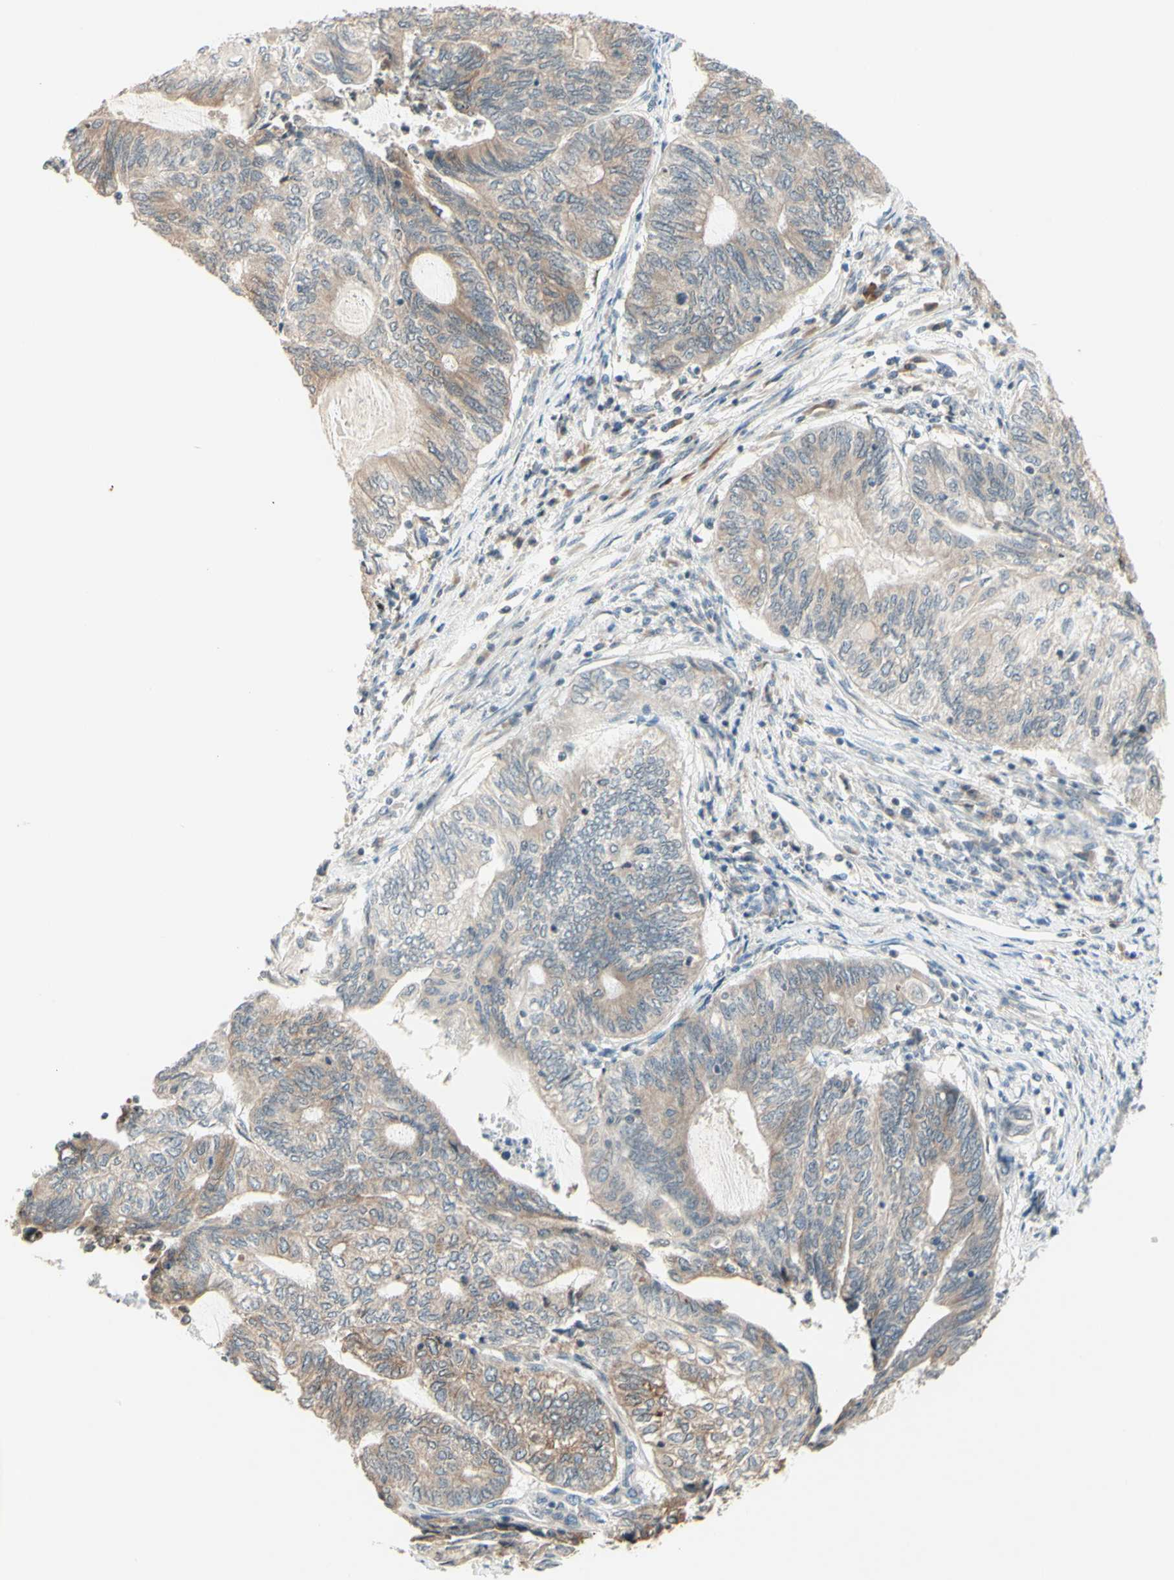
{"staining": {"intensity": "weak", "quantity": ">75%", "location": "cytoplasmic/membranous"}, "tissue": "endometrial cancer", "cell_type": "Tumor cells", "image_type": "cancer", "snomed": [{"axis": "morphology", "description": "Adenocarcinoma, NOS"}, {"axis": "topography", "description": "Uterus"}, {"axis": "topography", "description": "Endometrium"}], "caption": "Immunohistochemical staining of human endometrial cancer exhibits low levels of weak cytoplasmic/membranous protein staining in about >75% of tumor cells.", "gene": "ZW10", "patient": {"sex": "female", "age": 70}}